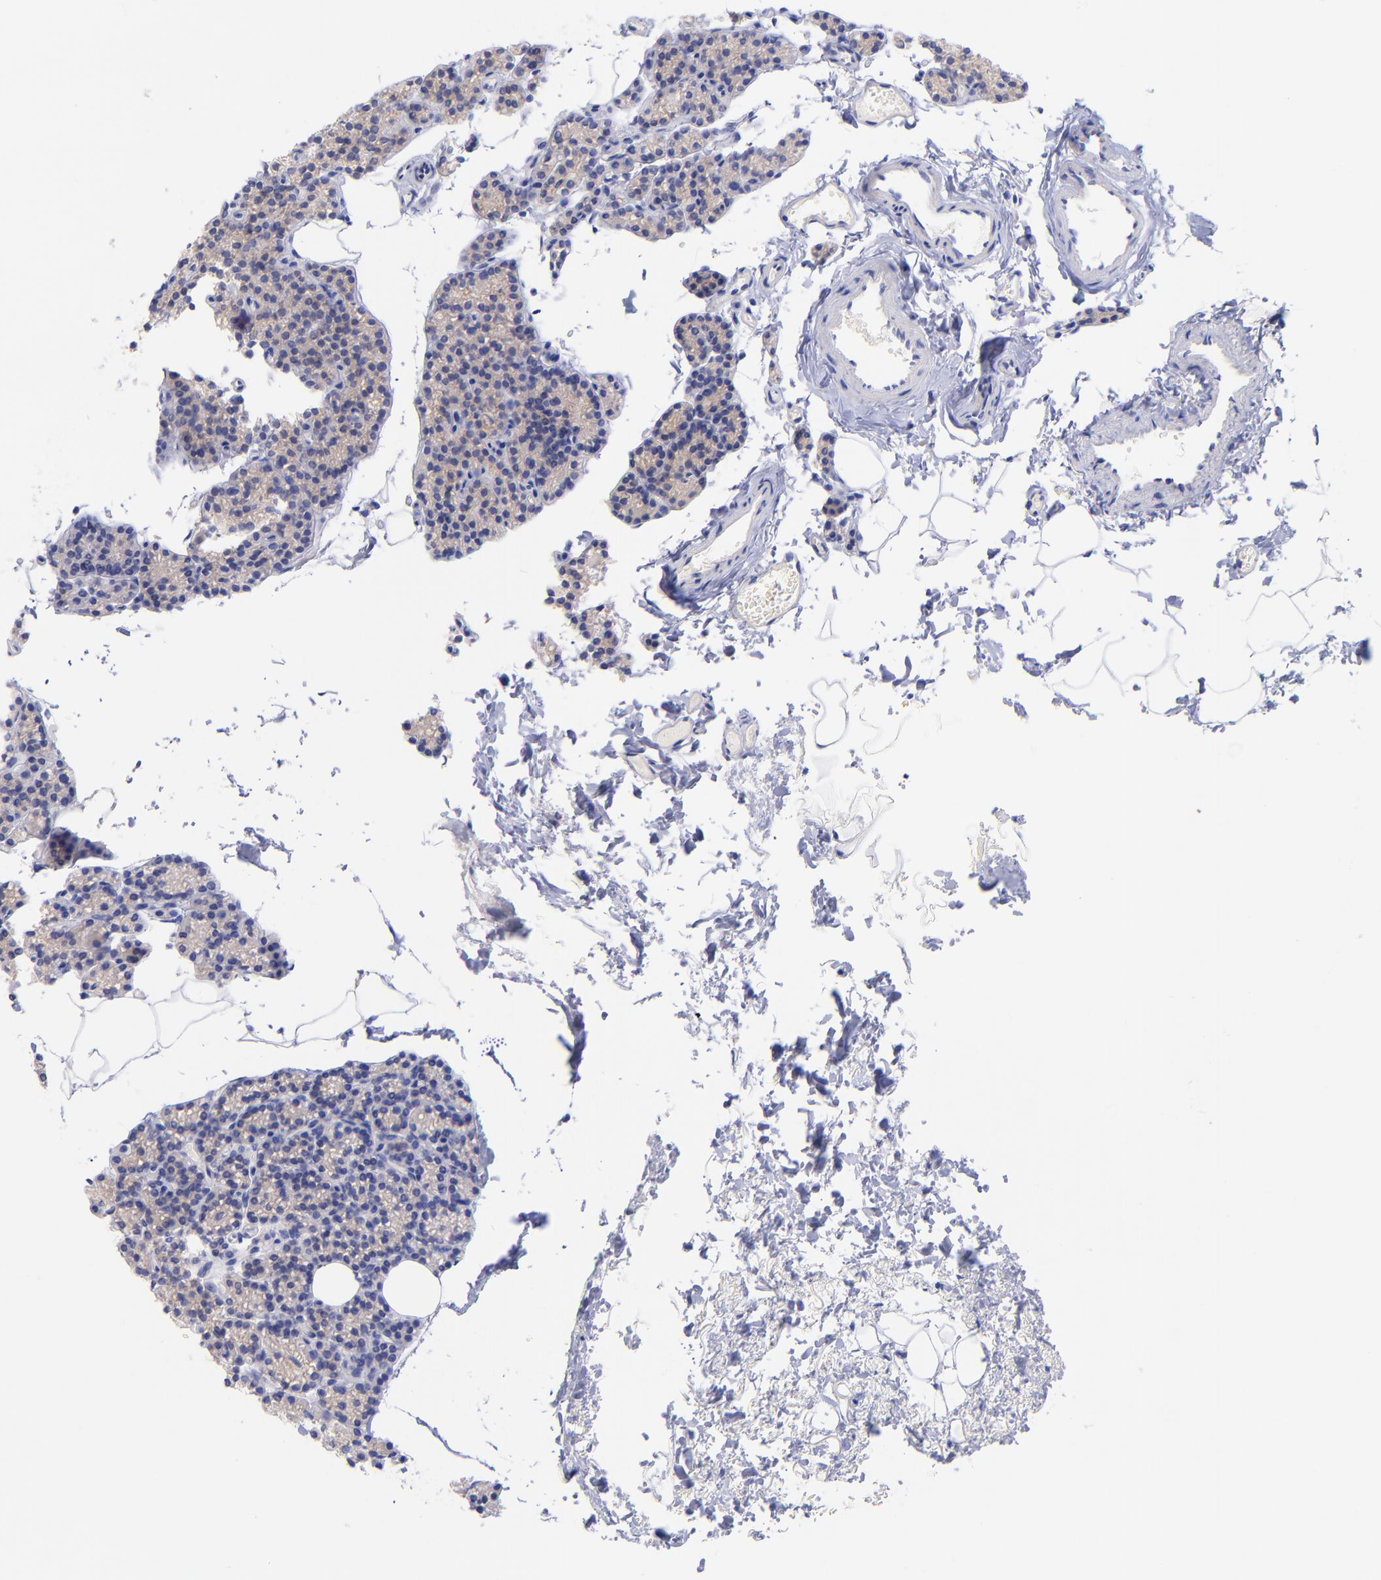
{"staining": {"intensity": "negative", "quantity": "none", "location": "none"}, "tissue": "parathyroid gland", "cell_type": "Glandular cells", "image_type": "normal", "snomed": [{"axis": "morphology", "description": "Normal tissue, NOS"}, {"axis": "topography", "description": "Parathyroid gland"}], "caption": "High power microscopy photomicrograph of an immunohistochemistry image of unremarkable parathyroid gland, revealing no significant staining in glandular cells. (DAB (3,3'-diaminobenzidine) immunohistochemistry with hematoxylin counter stain).", "gene": "GPHN", "patient": {"sex": "female", "age": 60}}